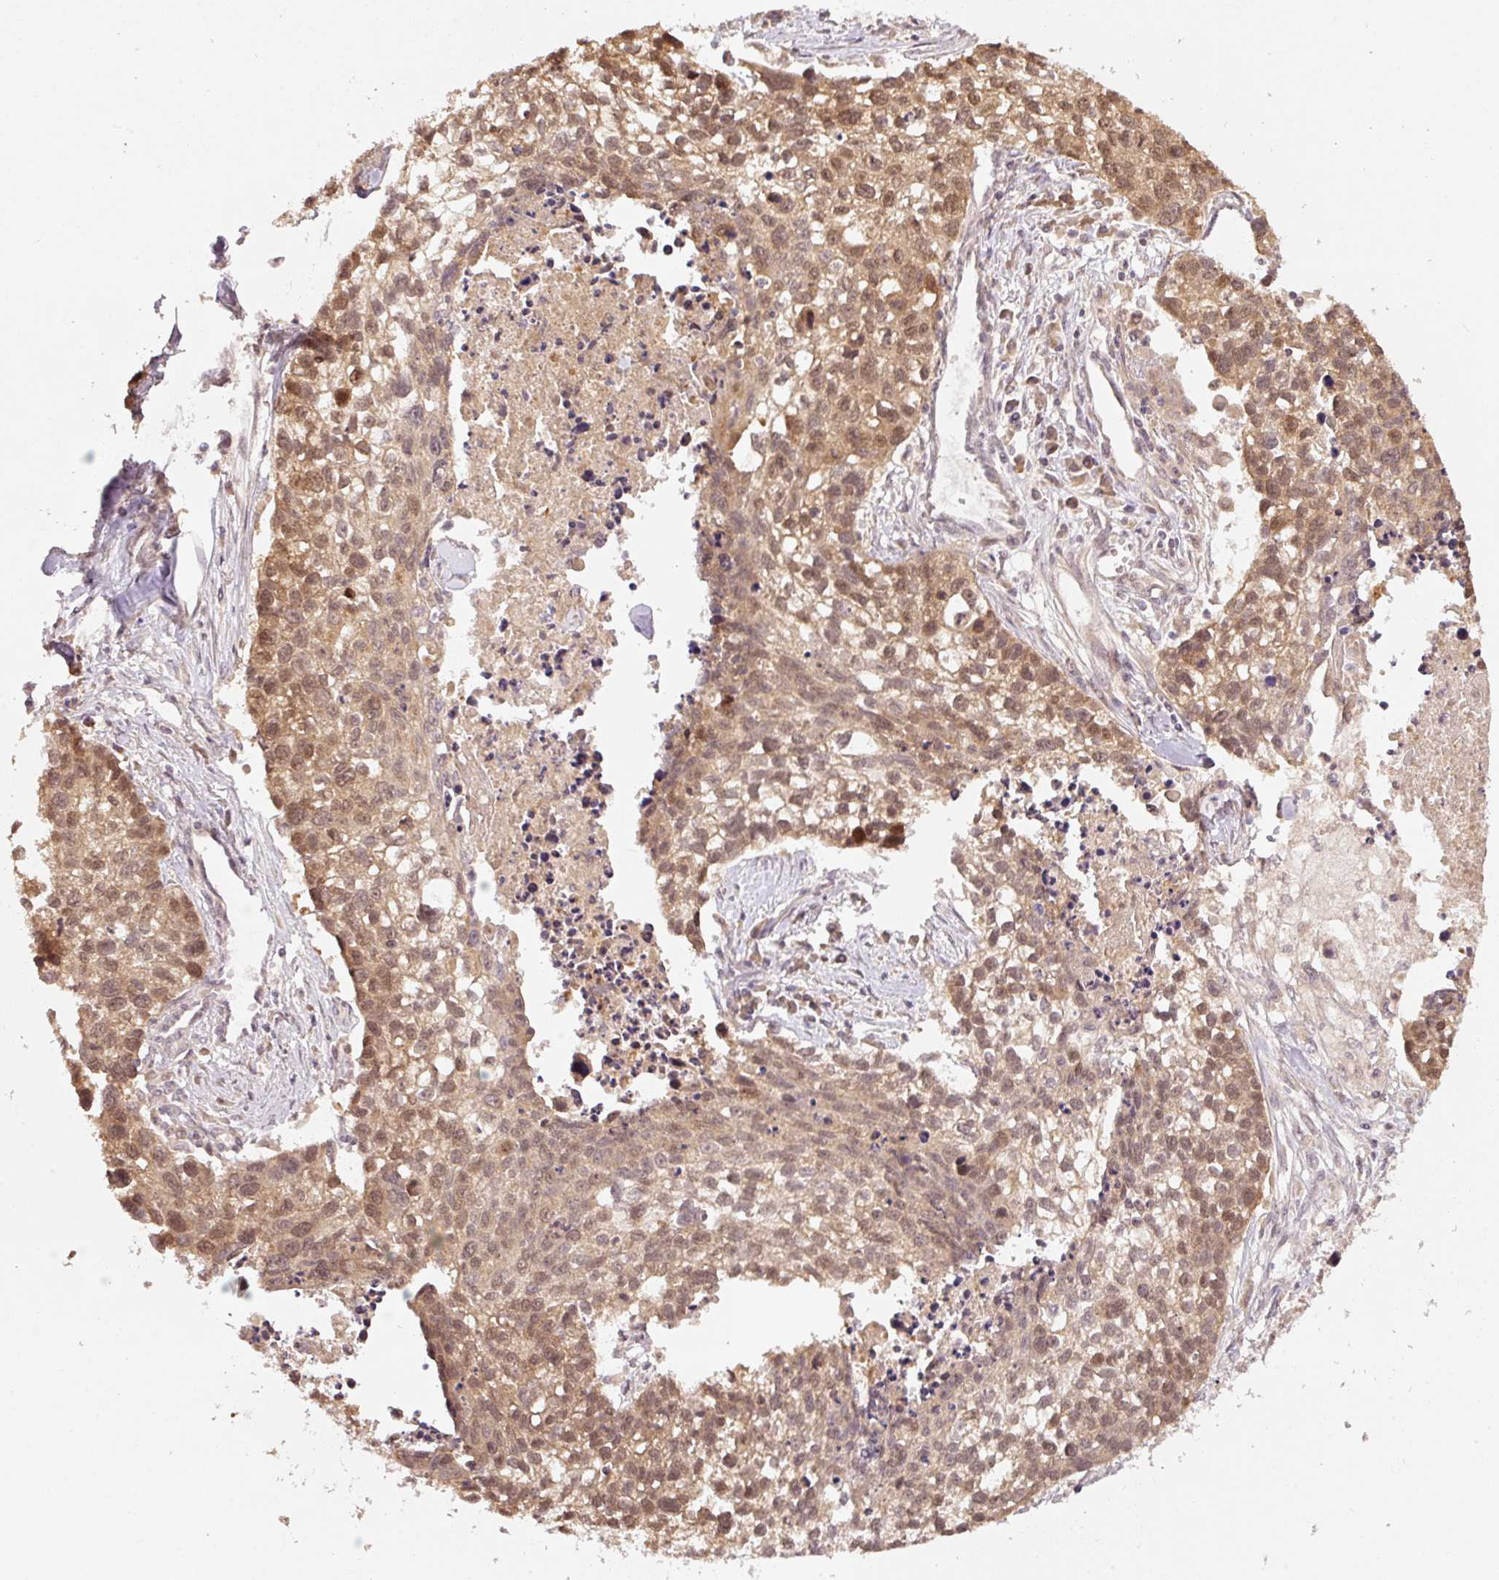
{"staining": {"intensity": "moderate", "quantity": ">75%", "location": "cytoplasmic/membranous,nuclear"}, "tissue": "lung cancer", "cell_type": "Tumor cells", "image_type": "cancer", "snomed": [{"axis": "morphology", "description": "Squamous cell carcinoma, NOS"}, {"axis": "topography", "description": "Lung"}], "caption": "Immunohistochemistry (IHC) histopathology image of lung squamous cell carcinoma stained for a protein (brown), which displays medium levels of moderate cytoplasmic/membranous and nuclear staining in about >75% of tumor cells.", "gene": "PCDHB1", "patient": {"sex": "male", "age": 74}}